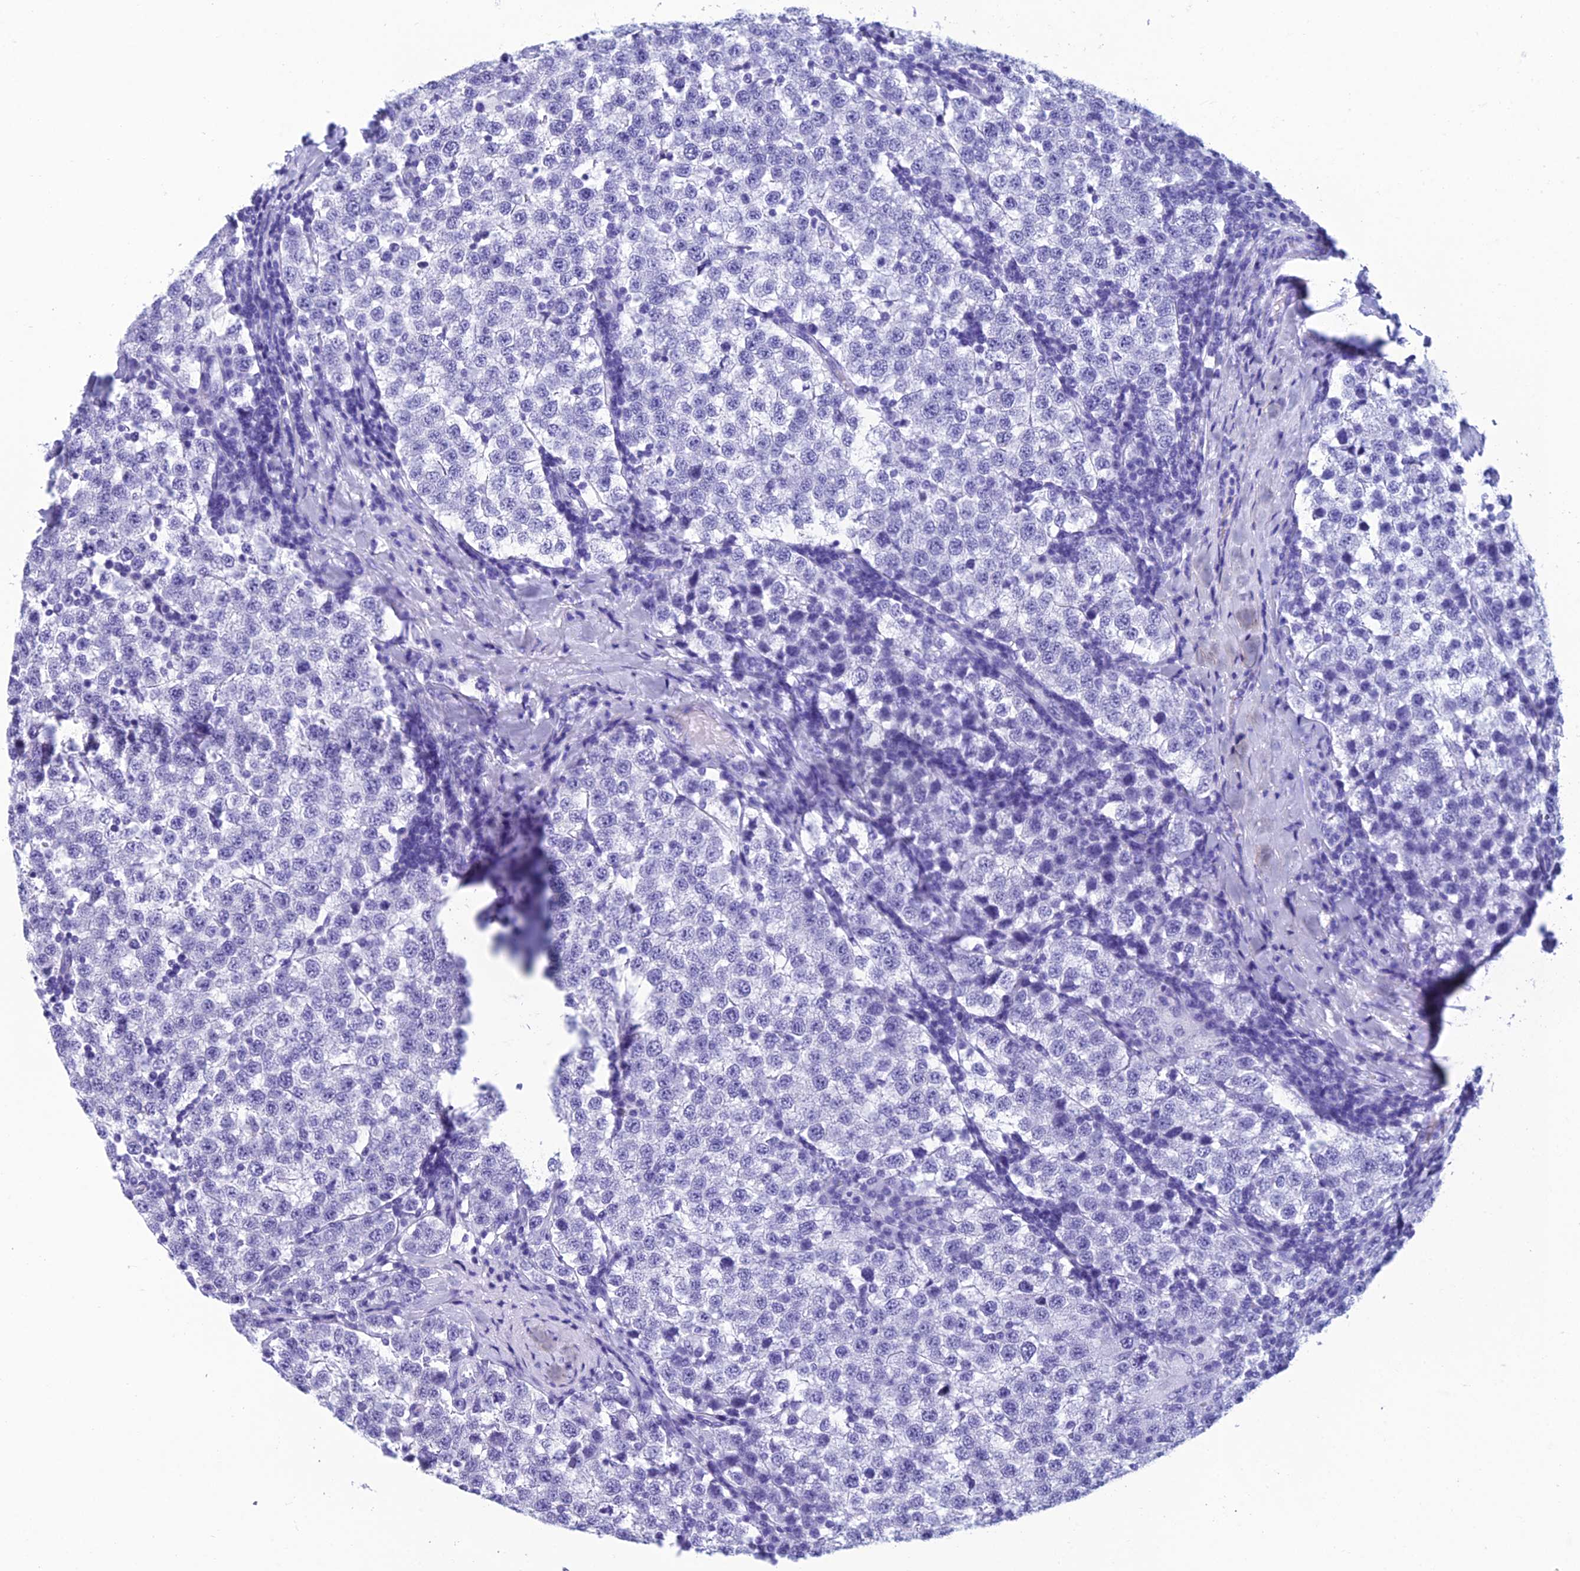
{"staining": {"intensity": "negative", "quantity": "none", "location": "none"}, "tissue": "testis cancer", "cell_type": "Tumor cells", "image_type": "cancer", "snomed": [{"axis": "morphology", "description": "Seminoma, NOS"}, {"axis": "topography", "description": "Testis"}], "caption": "Tumor cells are negative for protein expression in human seminoma (testis).", "gene": "GRWD1", "patient": {"sex": "male", "age": 34}}